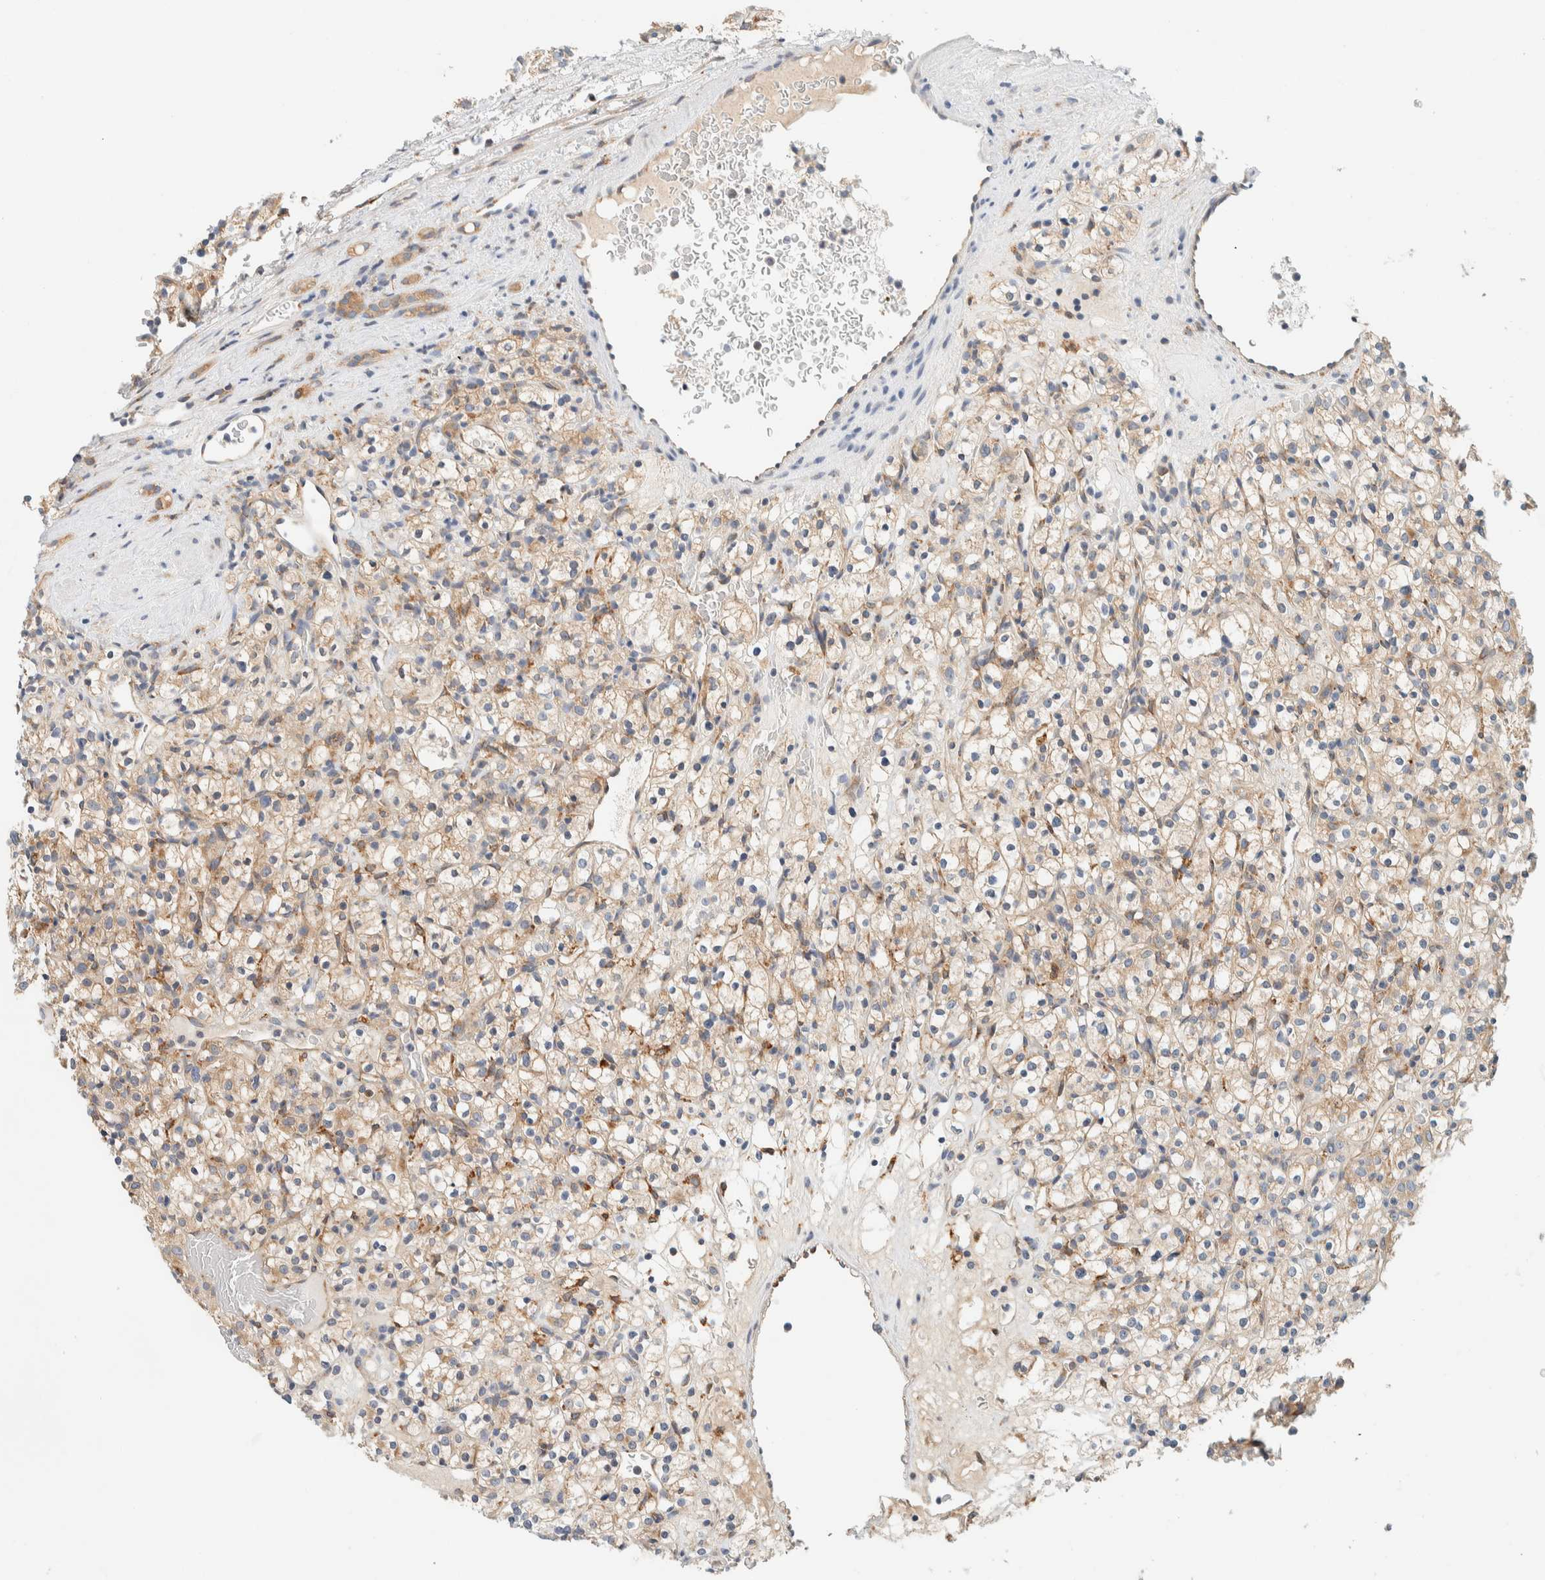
{"staining": {"intensity": "weak", "quantity": "<25%", "location": "cytoplasmic/membranous"}, "tissue": "renal cancer", "cell_type": "Tumor cells", "image_type": "cancer", "snomed": [{"axis": "morphology", "description": "Normal tissue, NOS"}, {"axis": "morphology", "description": "Adenocarcinoma, NOS"}, {"axis": "topography", "description": "Kidney"}], "caption": "Renal cancer (adenocarcinoma) was stained to show a protein in brown. There is no significant positivity in tumor cells. Brightfield microscopy of immunohistochemistry (IHC) stained with DAB (brown) and hematoxylin (blue), captured at high magnification.", "gene": "SUMF2", "patient": {"sex": "female", "age": 72}}